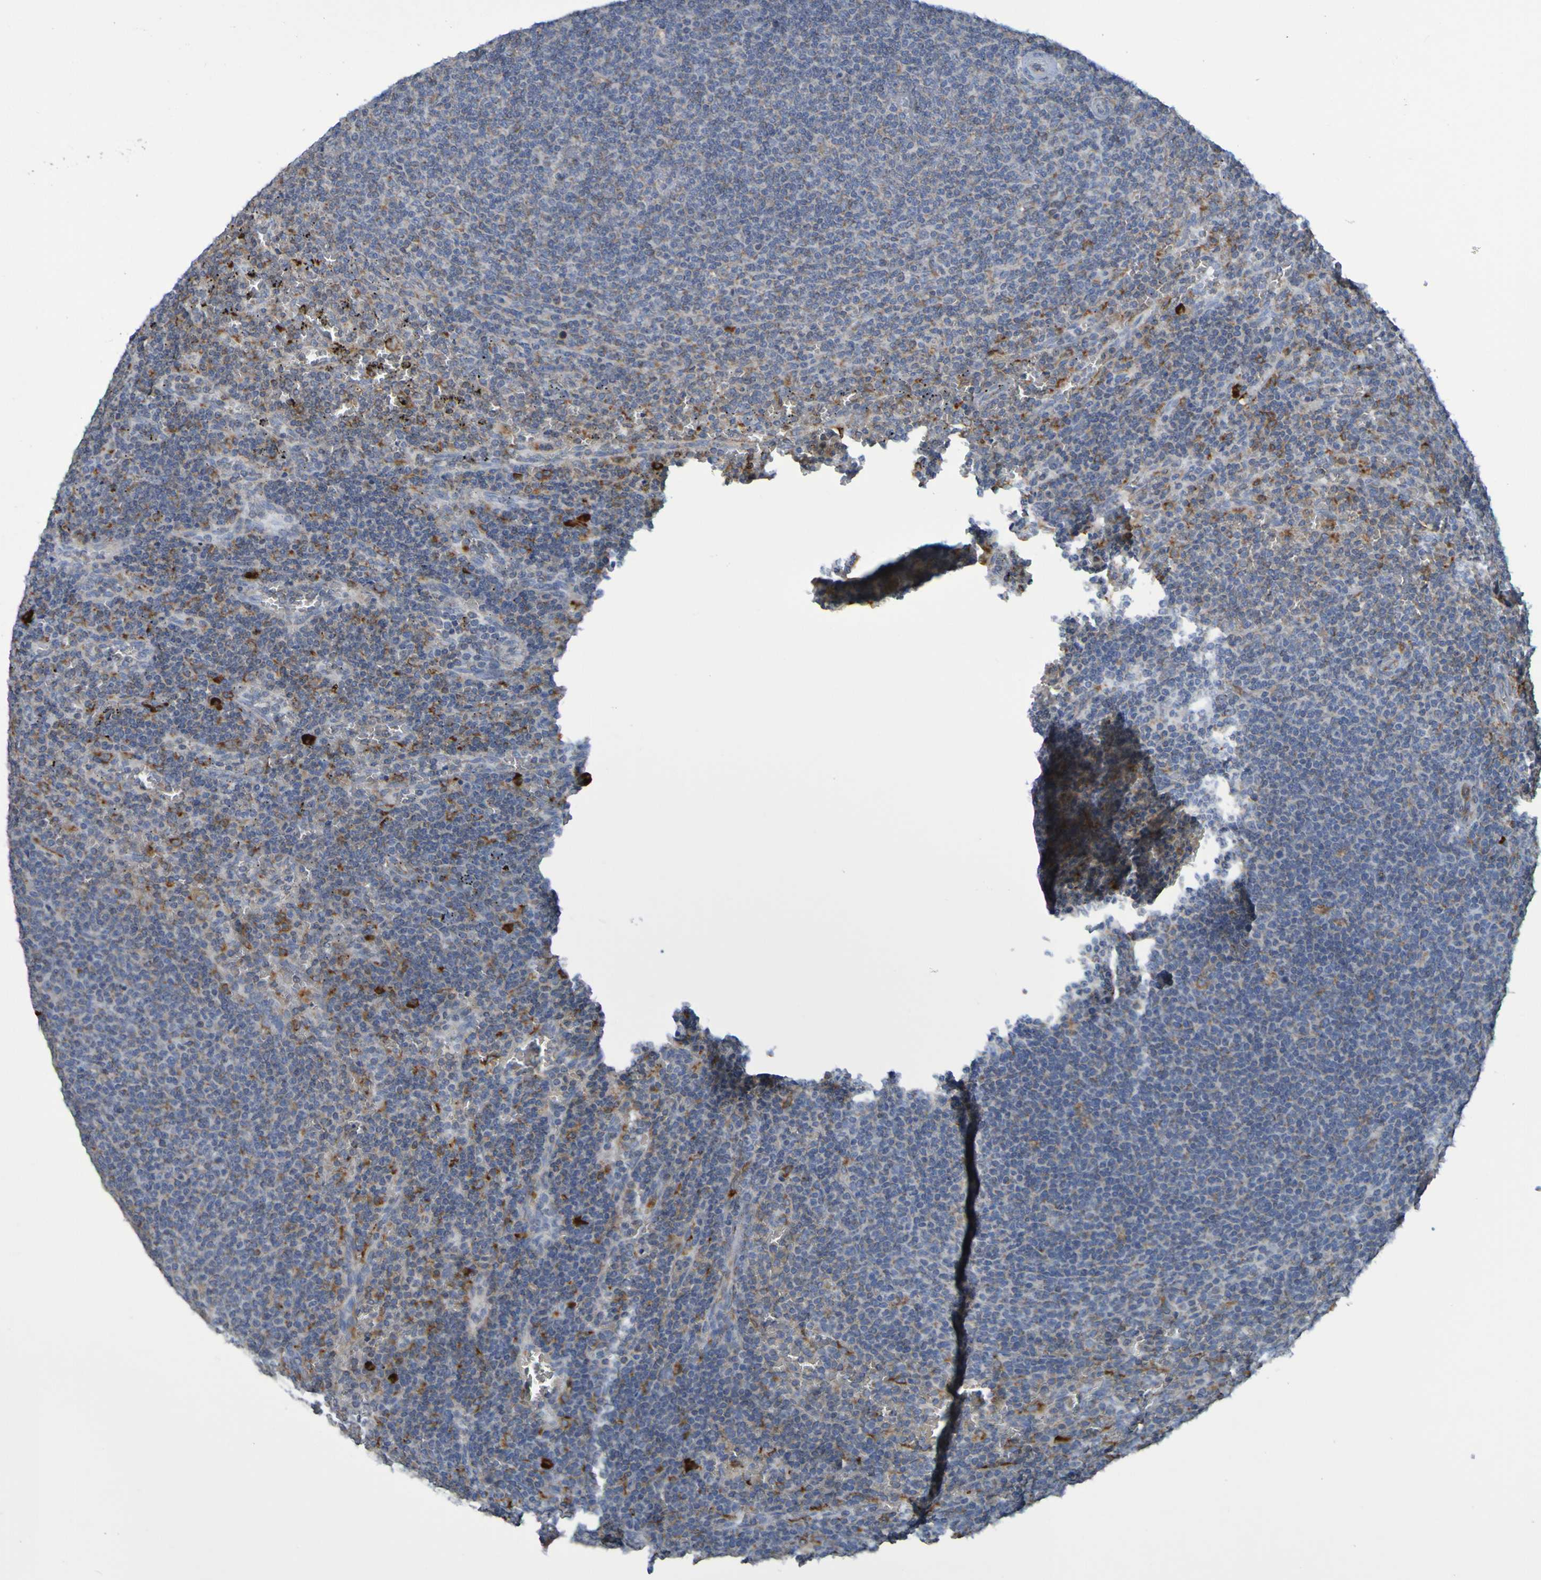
{"staining": {"intensity": "negative", "quantity": "none", "location": "none"}, "tissue": "lymphoma", "cell_type": "Tumor cells", "image_type": "cancer", "snomed": [{"axis": "morphology", "description": "Malignant lymphoma, non-Hodgkin's type, Low grade"}, {"axis": "topography", "description": "Spleen"}], "caption": "IHC micrograph of neoplastic tissue: human lymphoma stained with DAB (3,3'-diaminobenzidine) demonstrates no significant protein staining in tumor cells. (DAB IHC, high magnification).", "gene": "SSR1", "patient": {"sex": "female", "age": 50}}